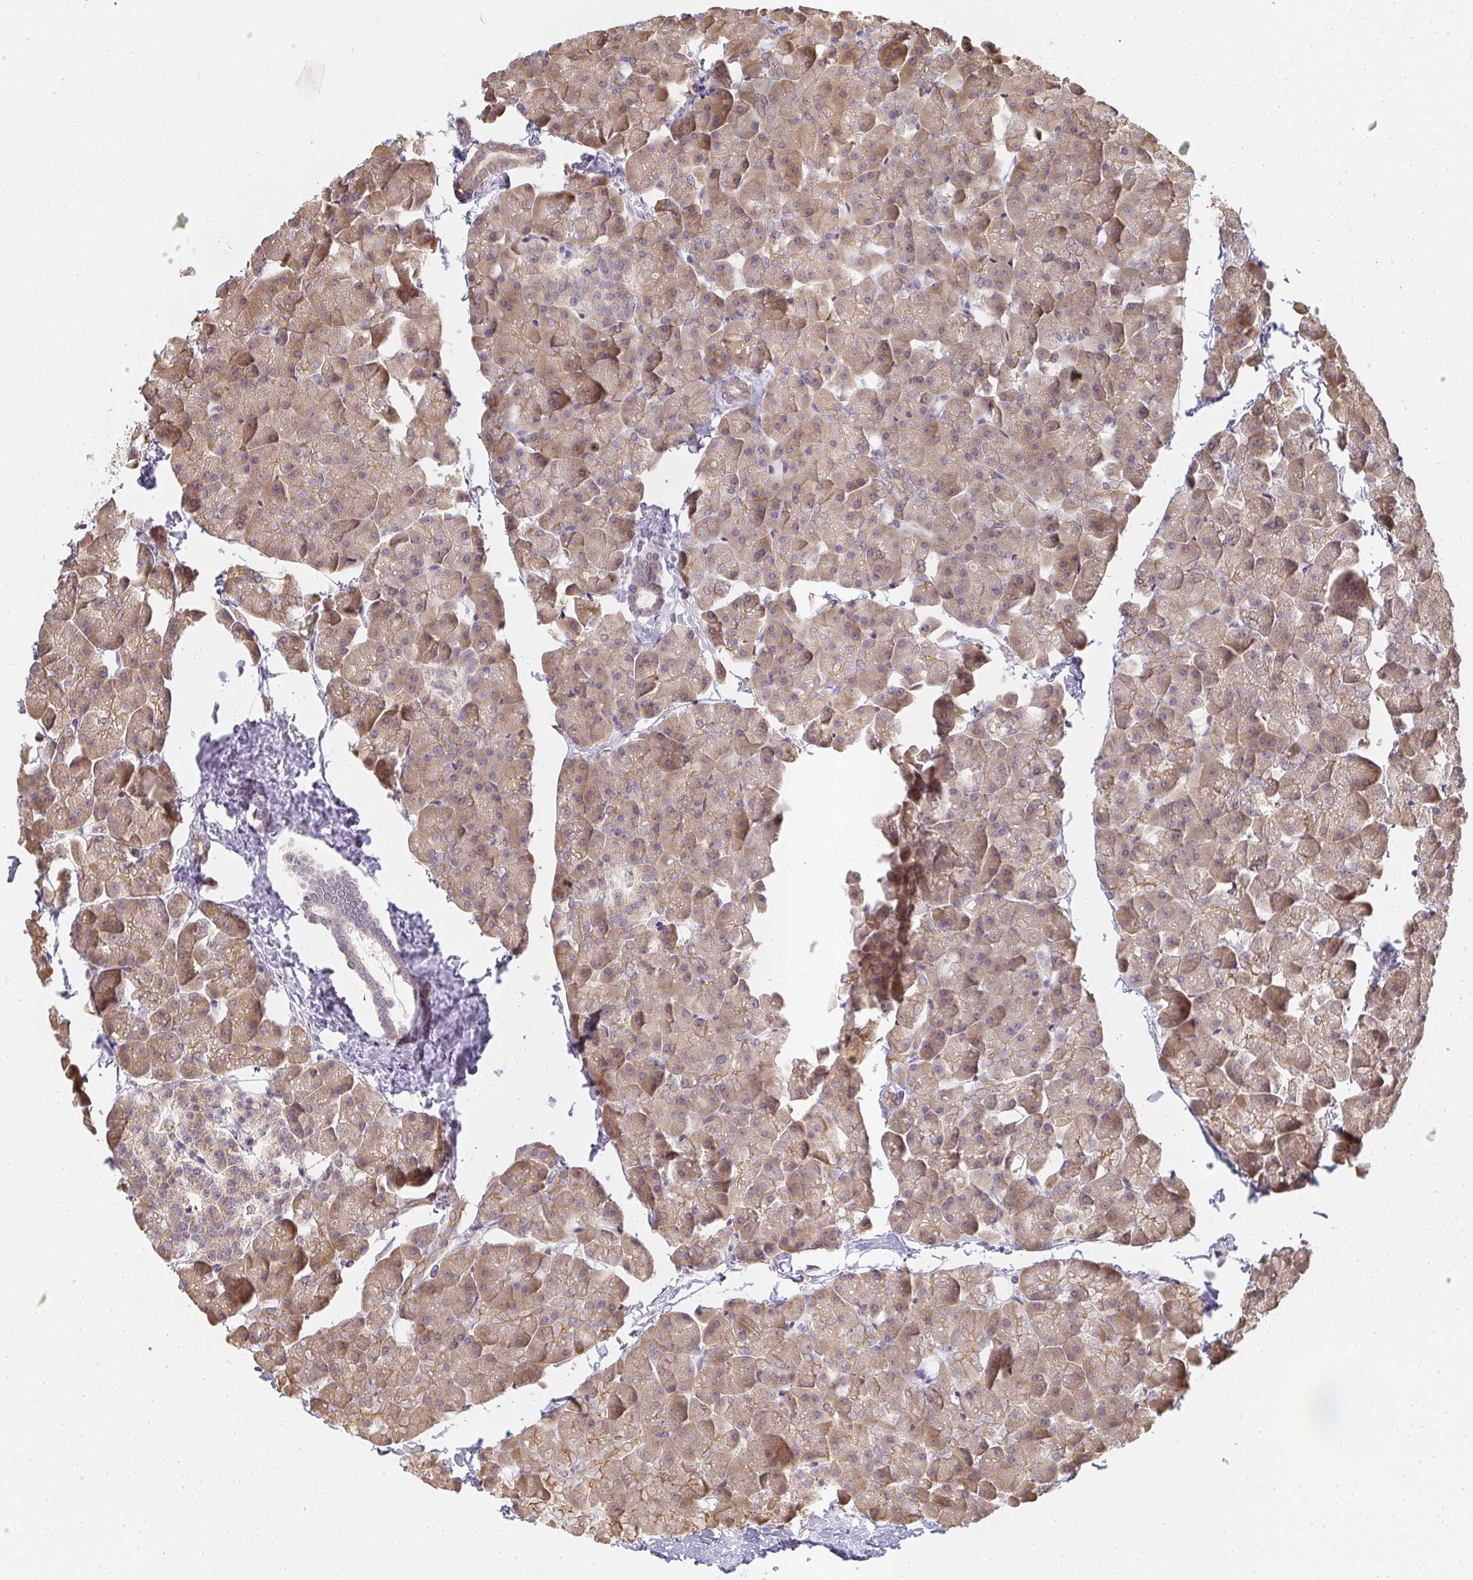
{"staining": {"intensity": "moderate", "quantity": ">75%", "location": "cytoplasmic/membranous"}, "tissue": "pancreas", "cell_type": "Exocrine glandular cells", "image_type": "normal", "snomed": [{"axis": "morphology", "description": "Normal tissue, NOS"}, {"axis": "topography", "description": "Pancreas"}], "caption": "Brown immunohistochemical staining in normal pancreas reveals moderate cytoplasmic/membranous staining in approximately >75% of exocrine glandular cells. (Stains: DAB in brown, nuclei in blue, Microscopy: brightfield microscopy at high magnification).", "gene": "SLC35B3", "patient": {"sex": "male", "age": 35}}